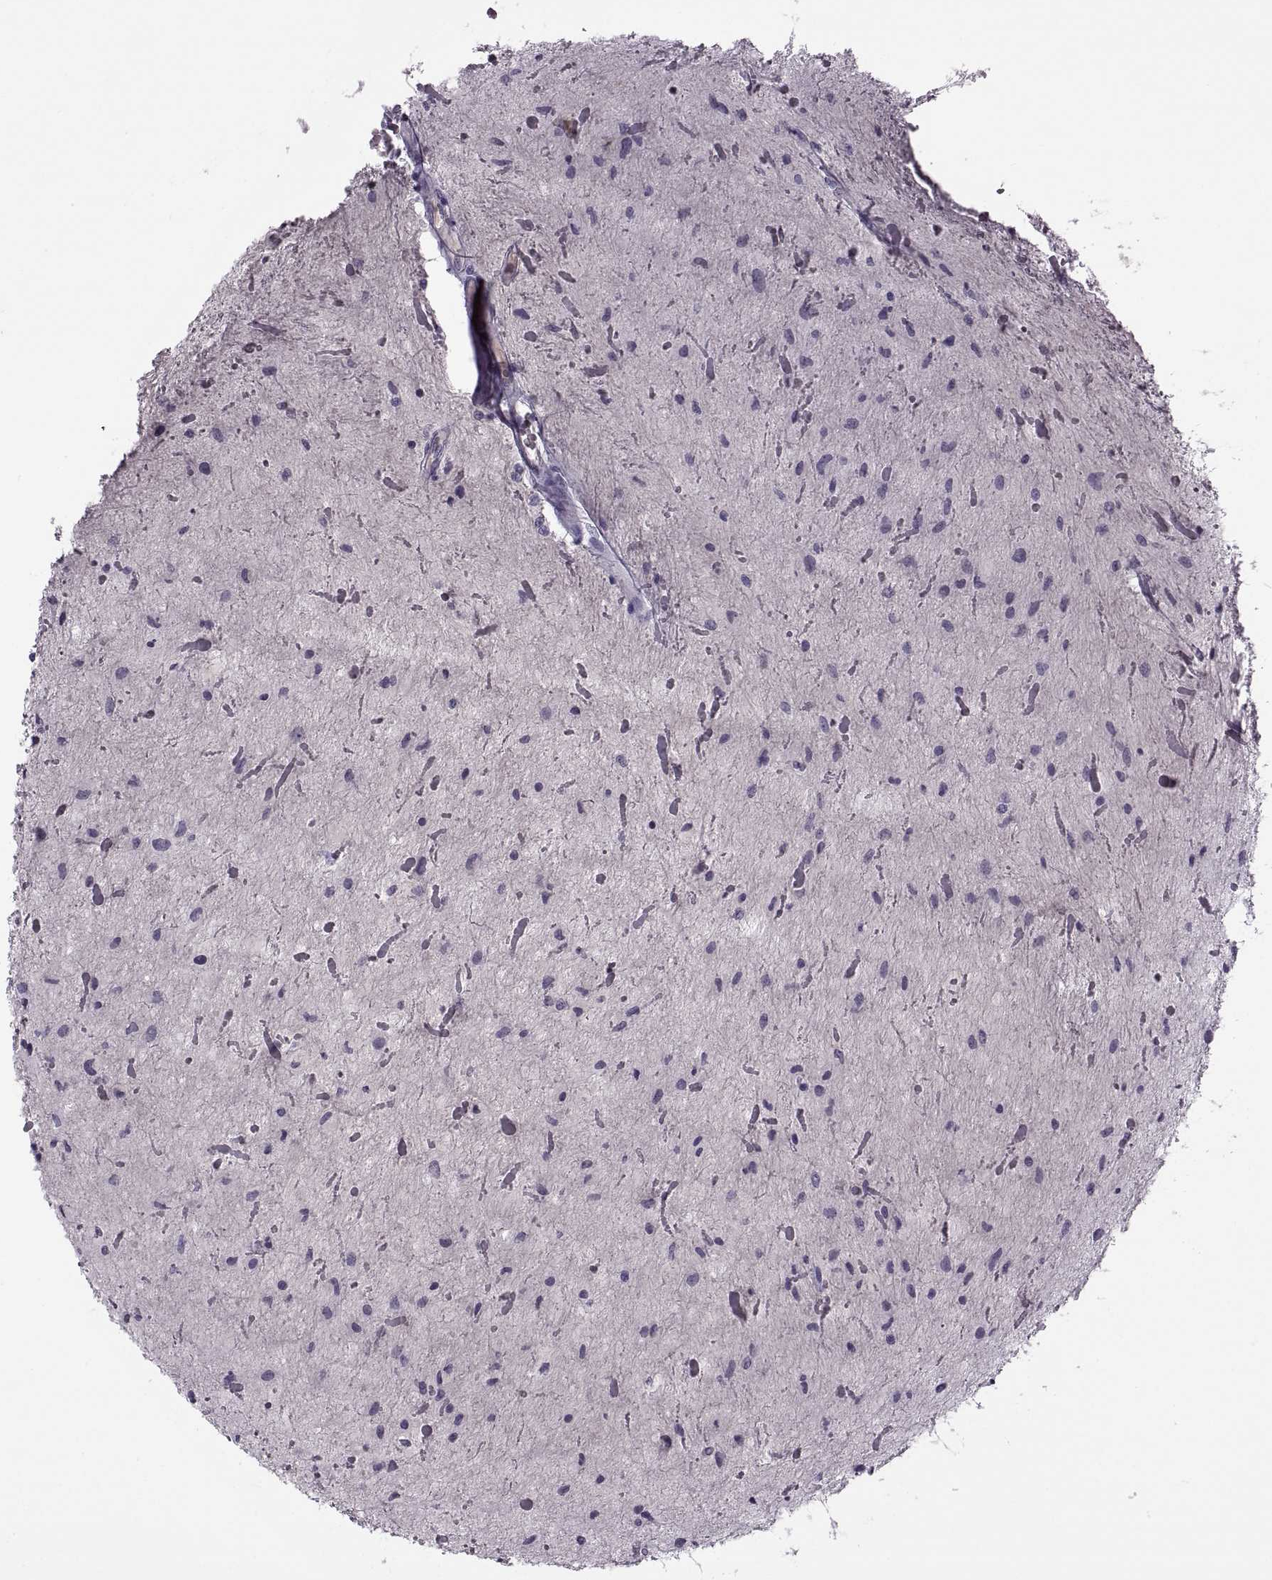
{"staining": {"intensity": "negative", "quantity": "none", "location": "none"}, "tissue": "glioma", "cell_type": "Tumor cells", "image_type": "cancer", "snomed": [{"axis": "morphology", "description": "Glioma, malignant, Low grade"}, {"axis": "topography", "description": "Cerebellum"}], "caption": "This is an immunohistochemistry (IHC) image of malignant glioma (low-grade). There is no expression in tumor cells.", "gene": "RSPH6A", "patient": {"sex": "female", "age": 14}}